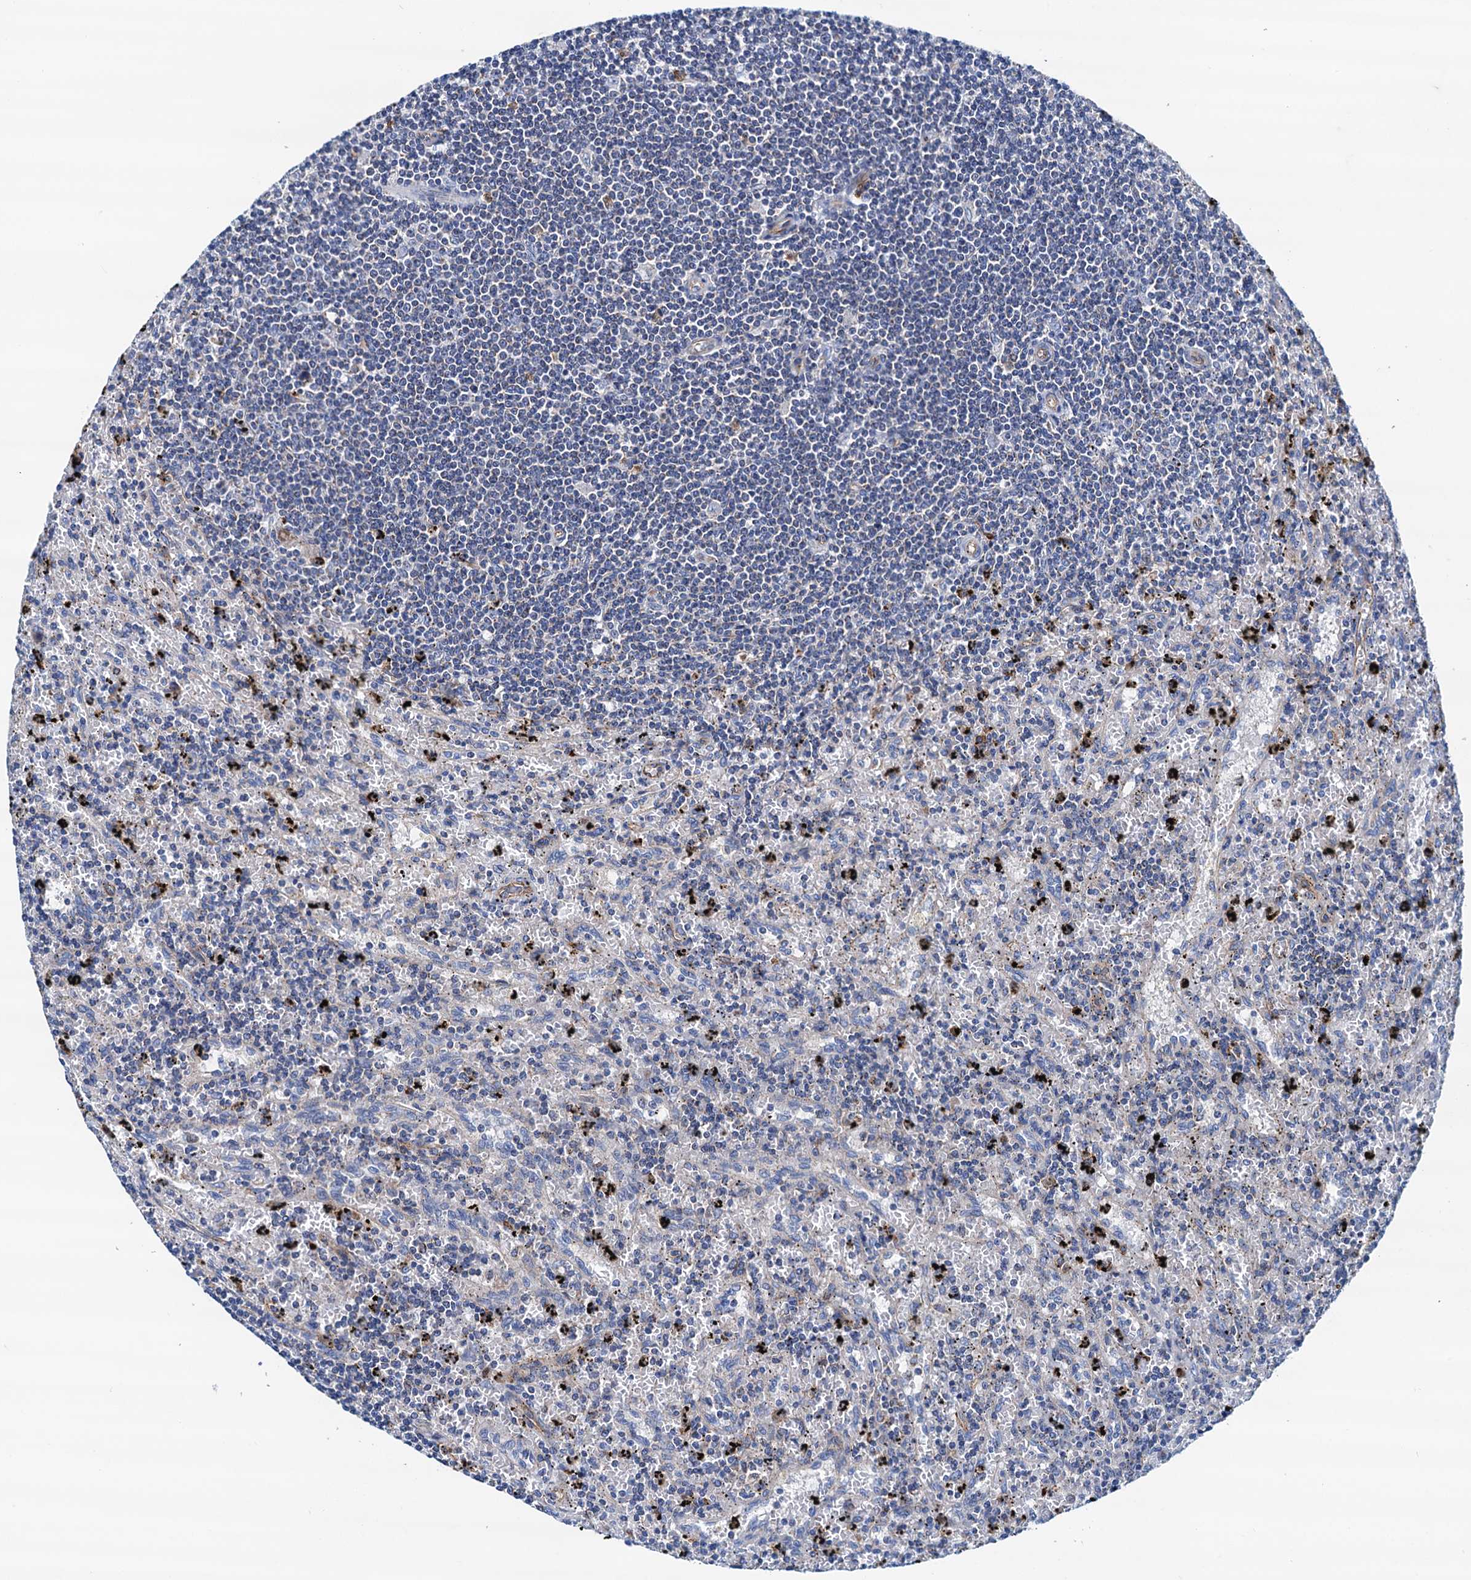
{"staining": {"intensity": "negative", "quantity": "none", "location": "none"}, "tissue": "lymphoma", "cell_type": "Tumor cells", "image_type": "cancer", "snomed": [{"axis": "morphology", "description": "Malignant lymphoma, non-Hodgkin's type, Low grade"}, {"axis": "topography", "description": "Spleen"}], "caption": "Immunohistochemical staining of lymphoma exhibits no significant positivity in tumor cells.", "gene": "RASSF9", "patient": {"sex": "male", "age": 76}}